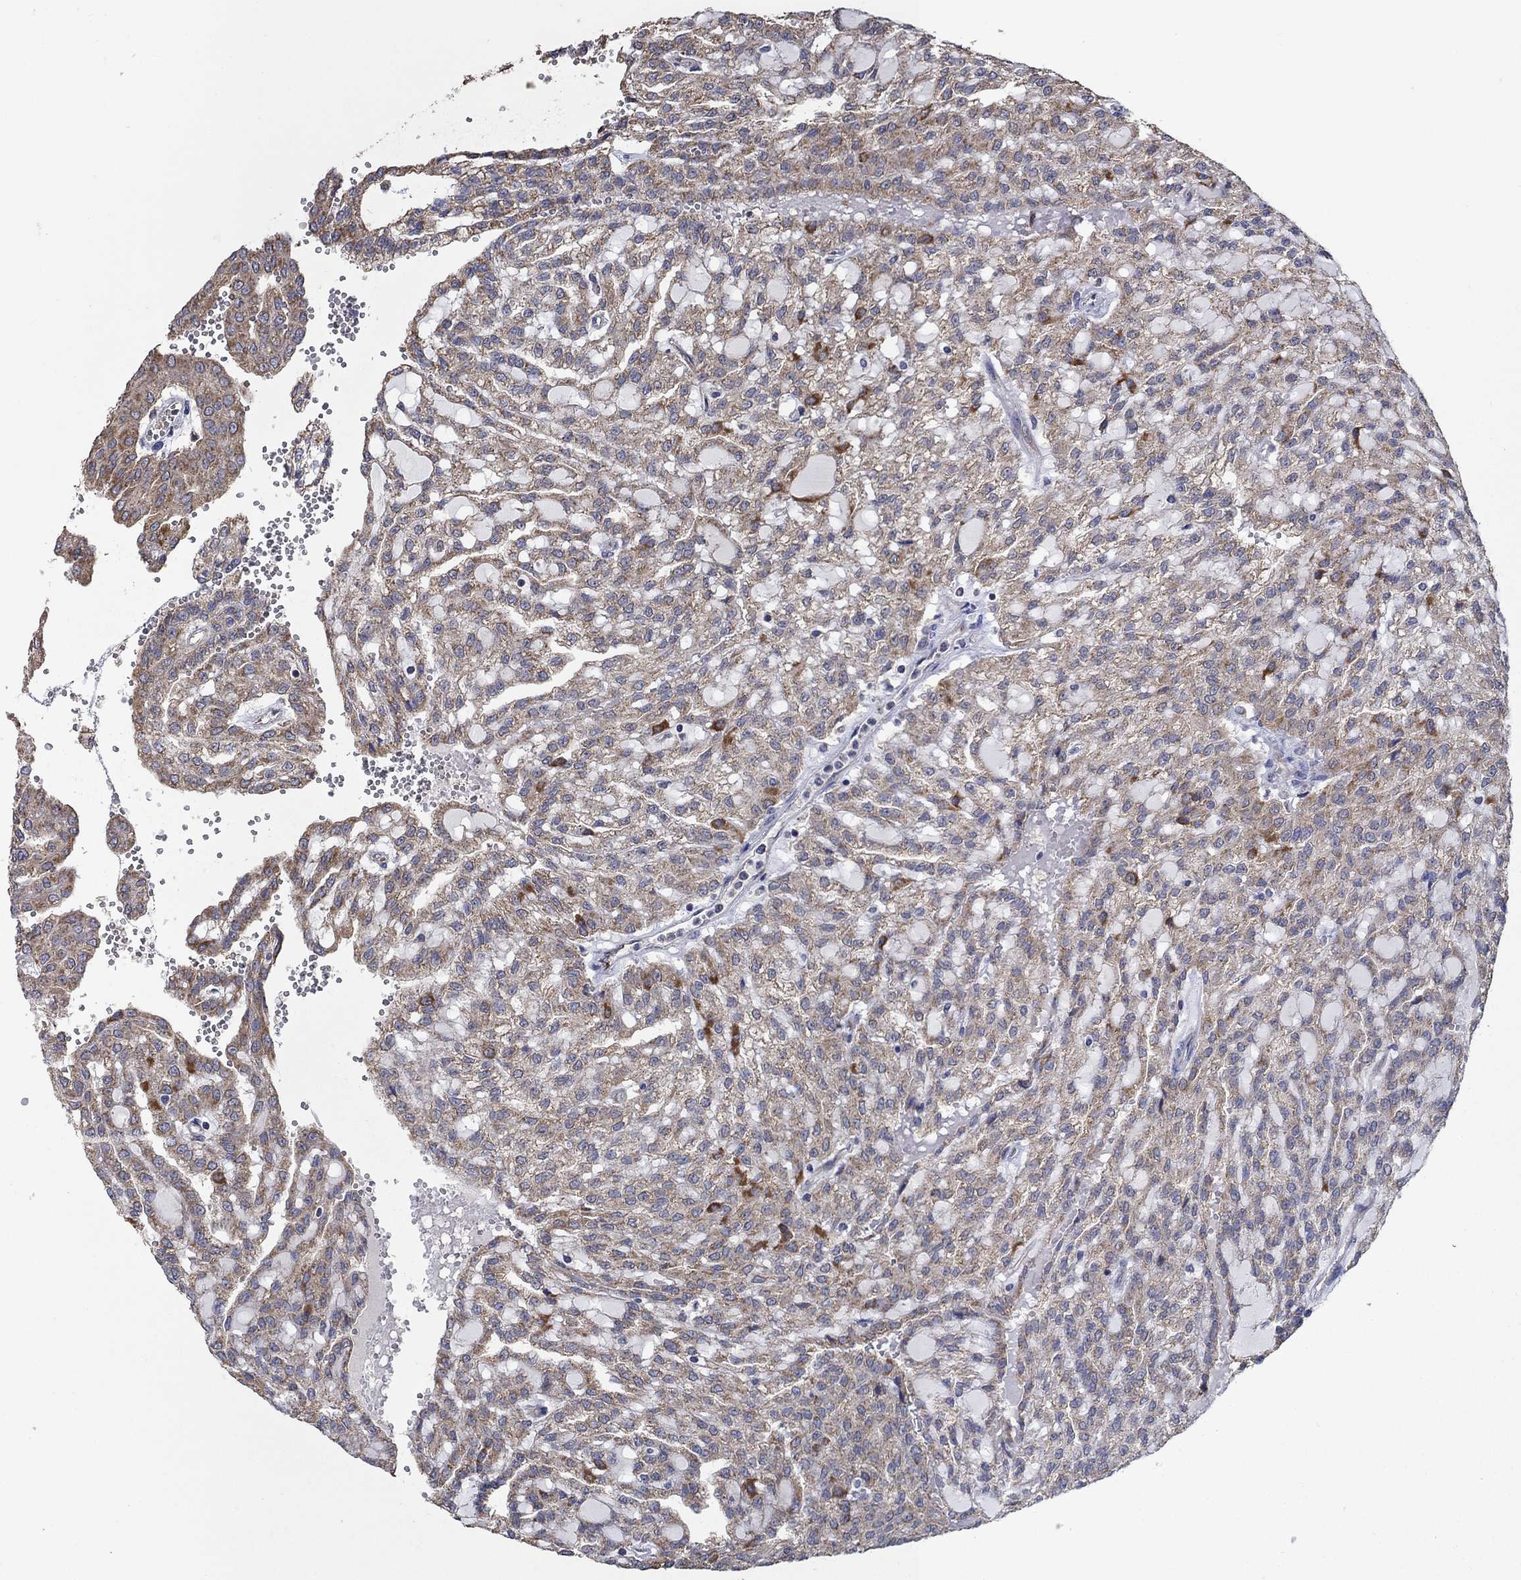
{"staining": {"intensity": "moderate", "quantity": ">75%", "location": "cytoplasmic/membranous"}, "tissue": "renal cancer", "cell_type": "Tumor cells", "image_type": "cancer", "snomed": [{"axis": "morphology", "description": "Adenocarcinoma, NOS"}, {"axis": "topography", "description": "Kidney"}], "caption": "Protein staining shows moderate cytoplasmic/membranous positivity in about >75% of tumor cells in adenocarcinoma (renal).", "gene": "HID1", "patient": {"sex": "male", "age": 63}}